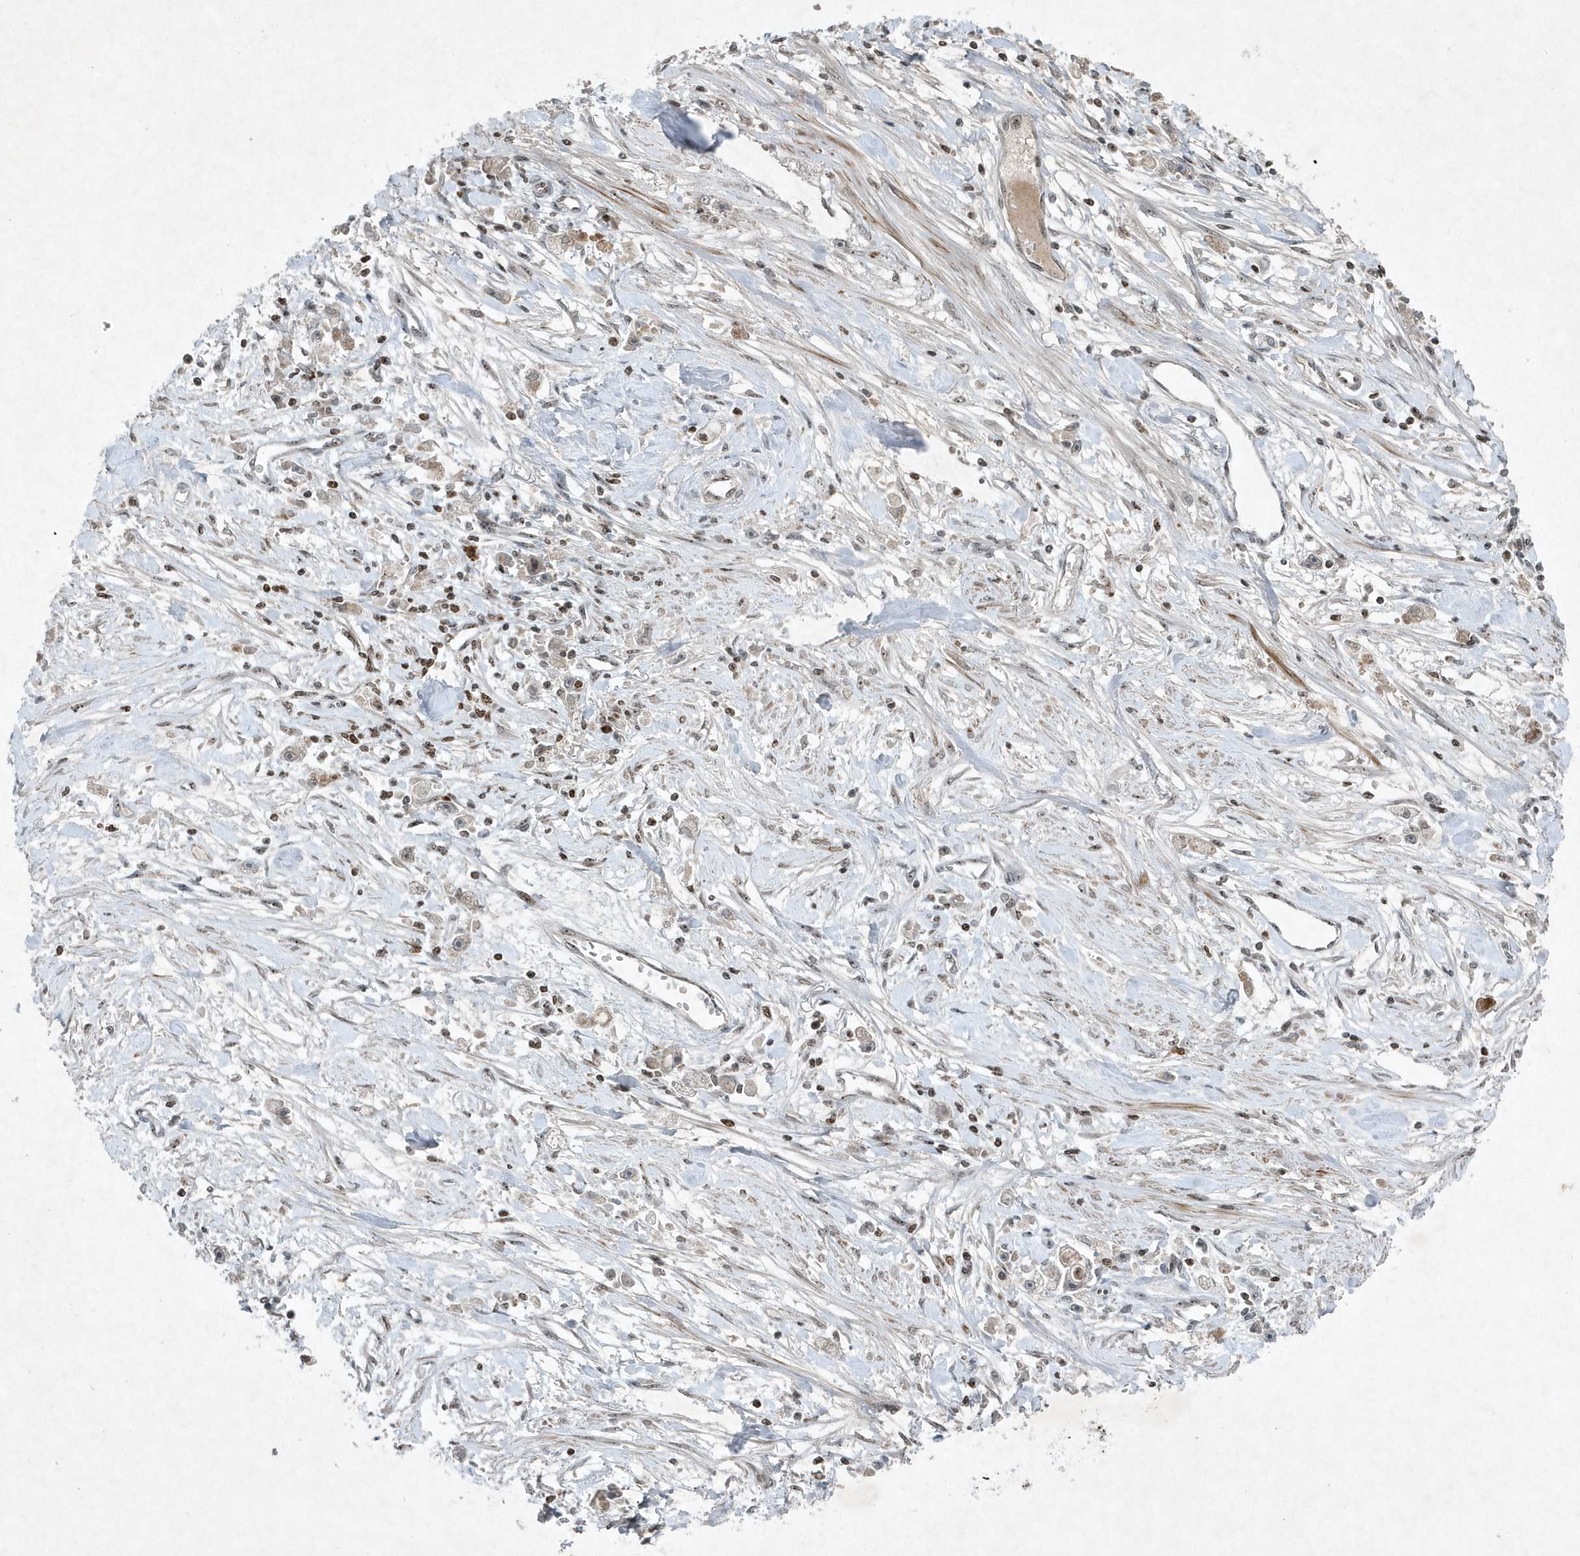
{"staining": {"intensity": "weak", "quantity": "<25%", "location": "cytoplasmic/membranous,nuclear"}, "tissue": "stomach cancer", "cell_type": "Tumor cells", "image_type": "cancer", "snomed": [{"axis": "morphology", "description": "Adenocarcinoma, NOS"}, {"axis": "topography", "description": "Stomach"}], "caption": "DAB immunohistochemical staining of stomach adenocarcinoma exhibits no significant positivity in tumor cells. (Brightfield microscopy of DAB (3,3'-diaminobenzidine) immunohistochemistry at high magnification).", "gene": "QTRT2", "patient": {"sex": "female", "age": 59}}